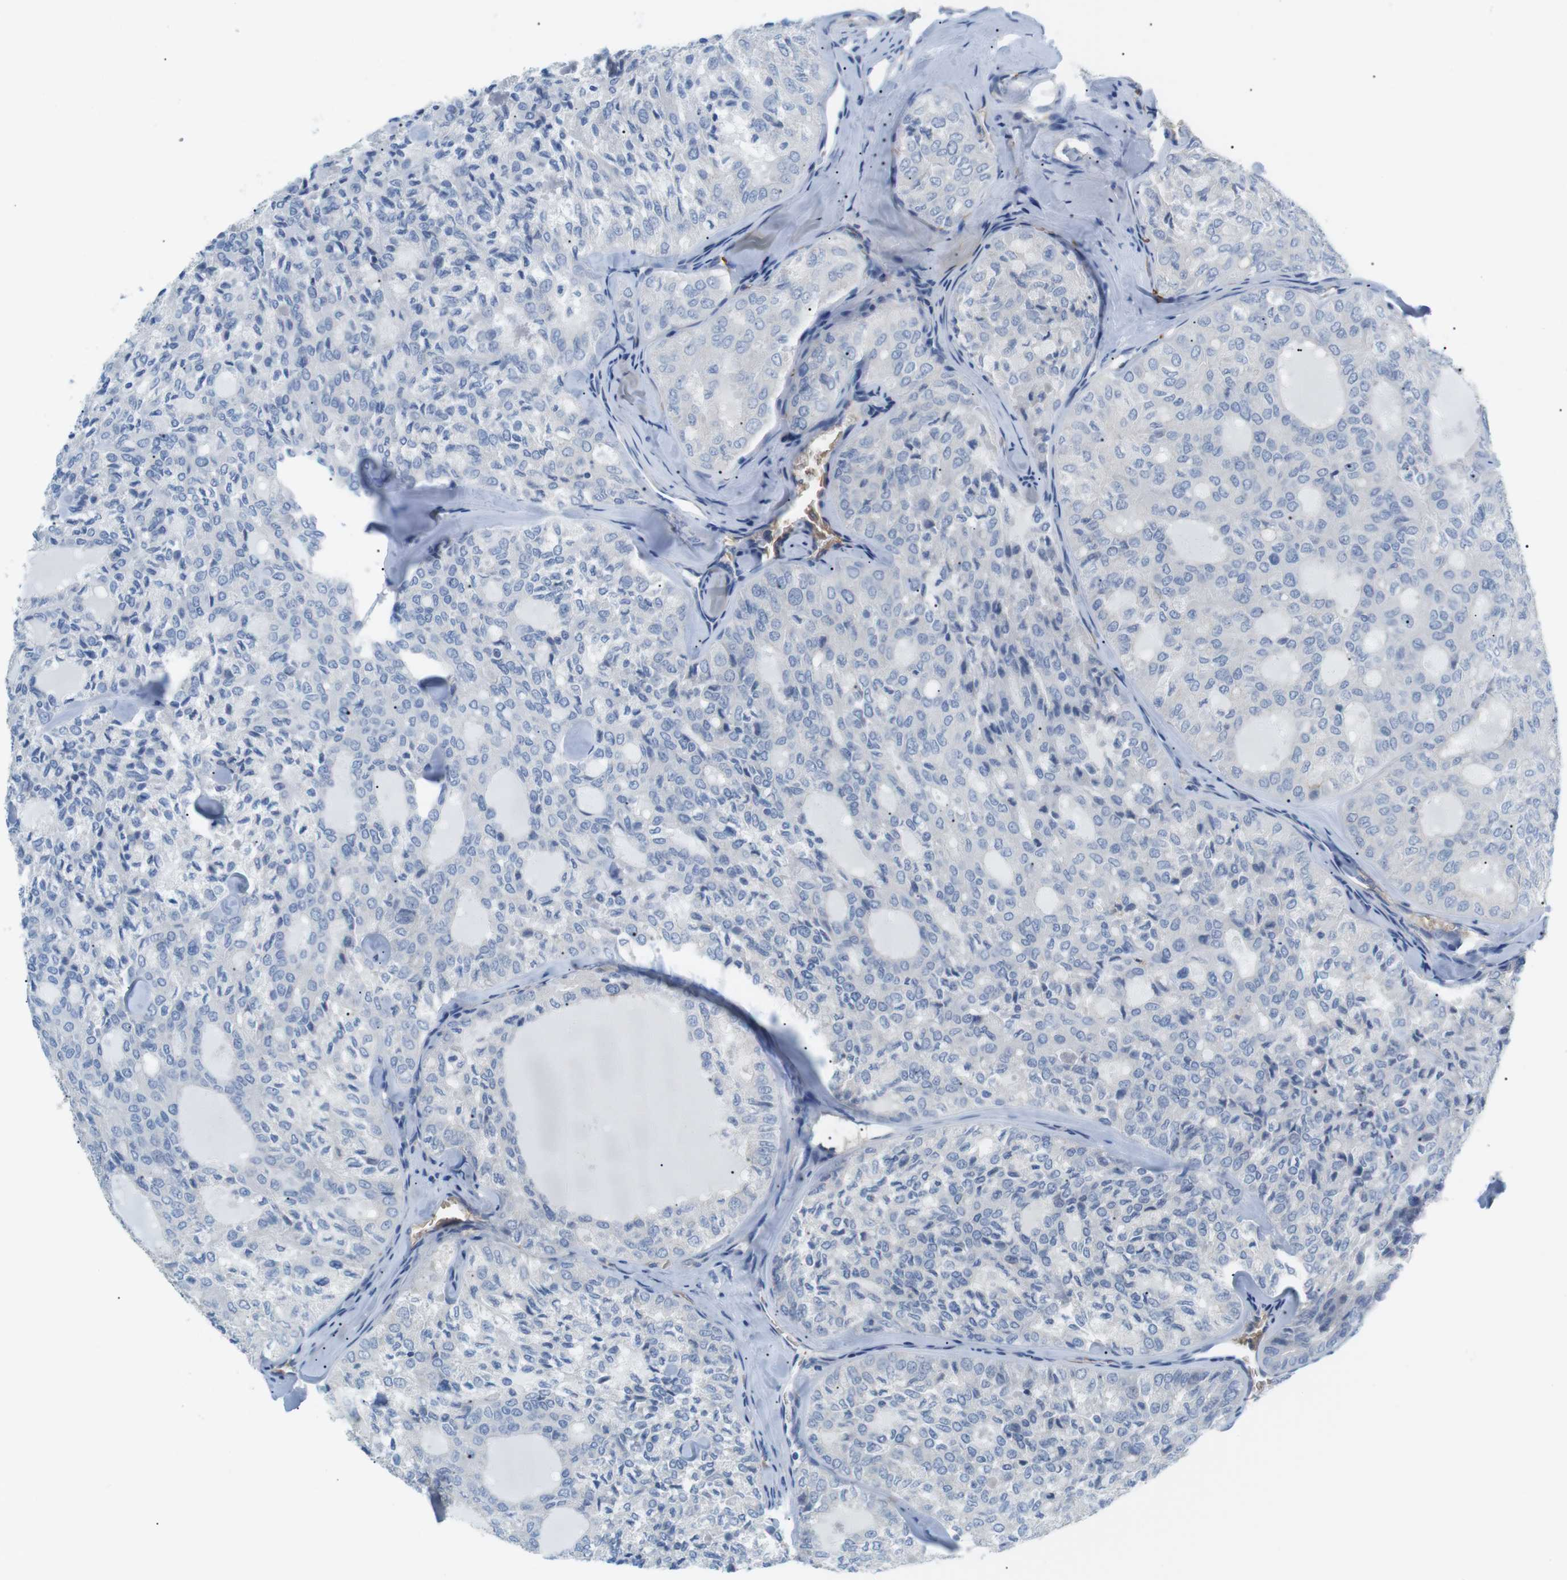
{"staining": {"intensity": "negative", "quantity": "none", "location": "none"}, "tissue": "thyroid cancer", "cell_type": "Tumor cells", "image_type": "cancer", "snomed": [{"axis": "morphology", "description": "Follicular adenoma carcinoma, NOS"}, {"axis": "topography", "description": "Thyroid gland"}], "caption": "Histopathology image shows no protein expression in tumor cells of follicular adenoma carcinoma (thyroid) tissue. (DAB IHC visualized using brightfield microscopy, high magnification).", "gene": "ADCY10", "patient": {"sex": "male", "age": 75}}